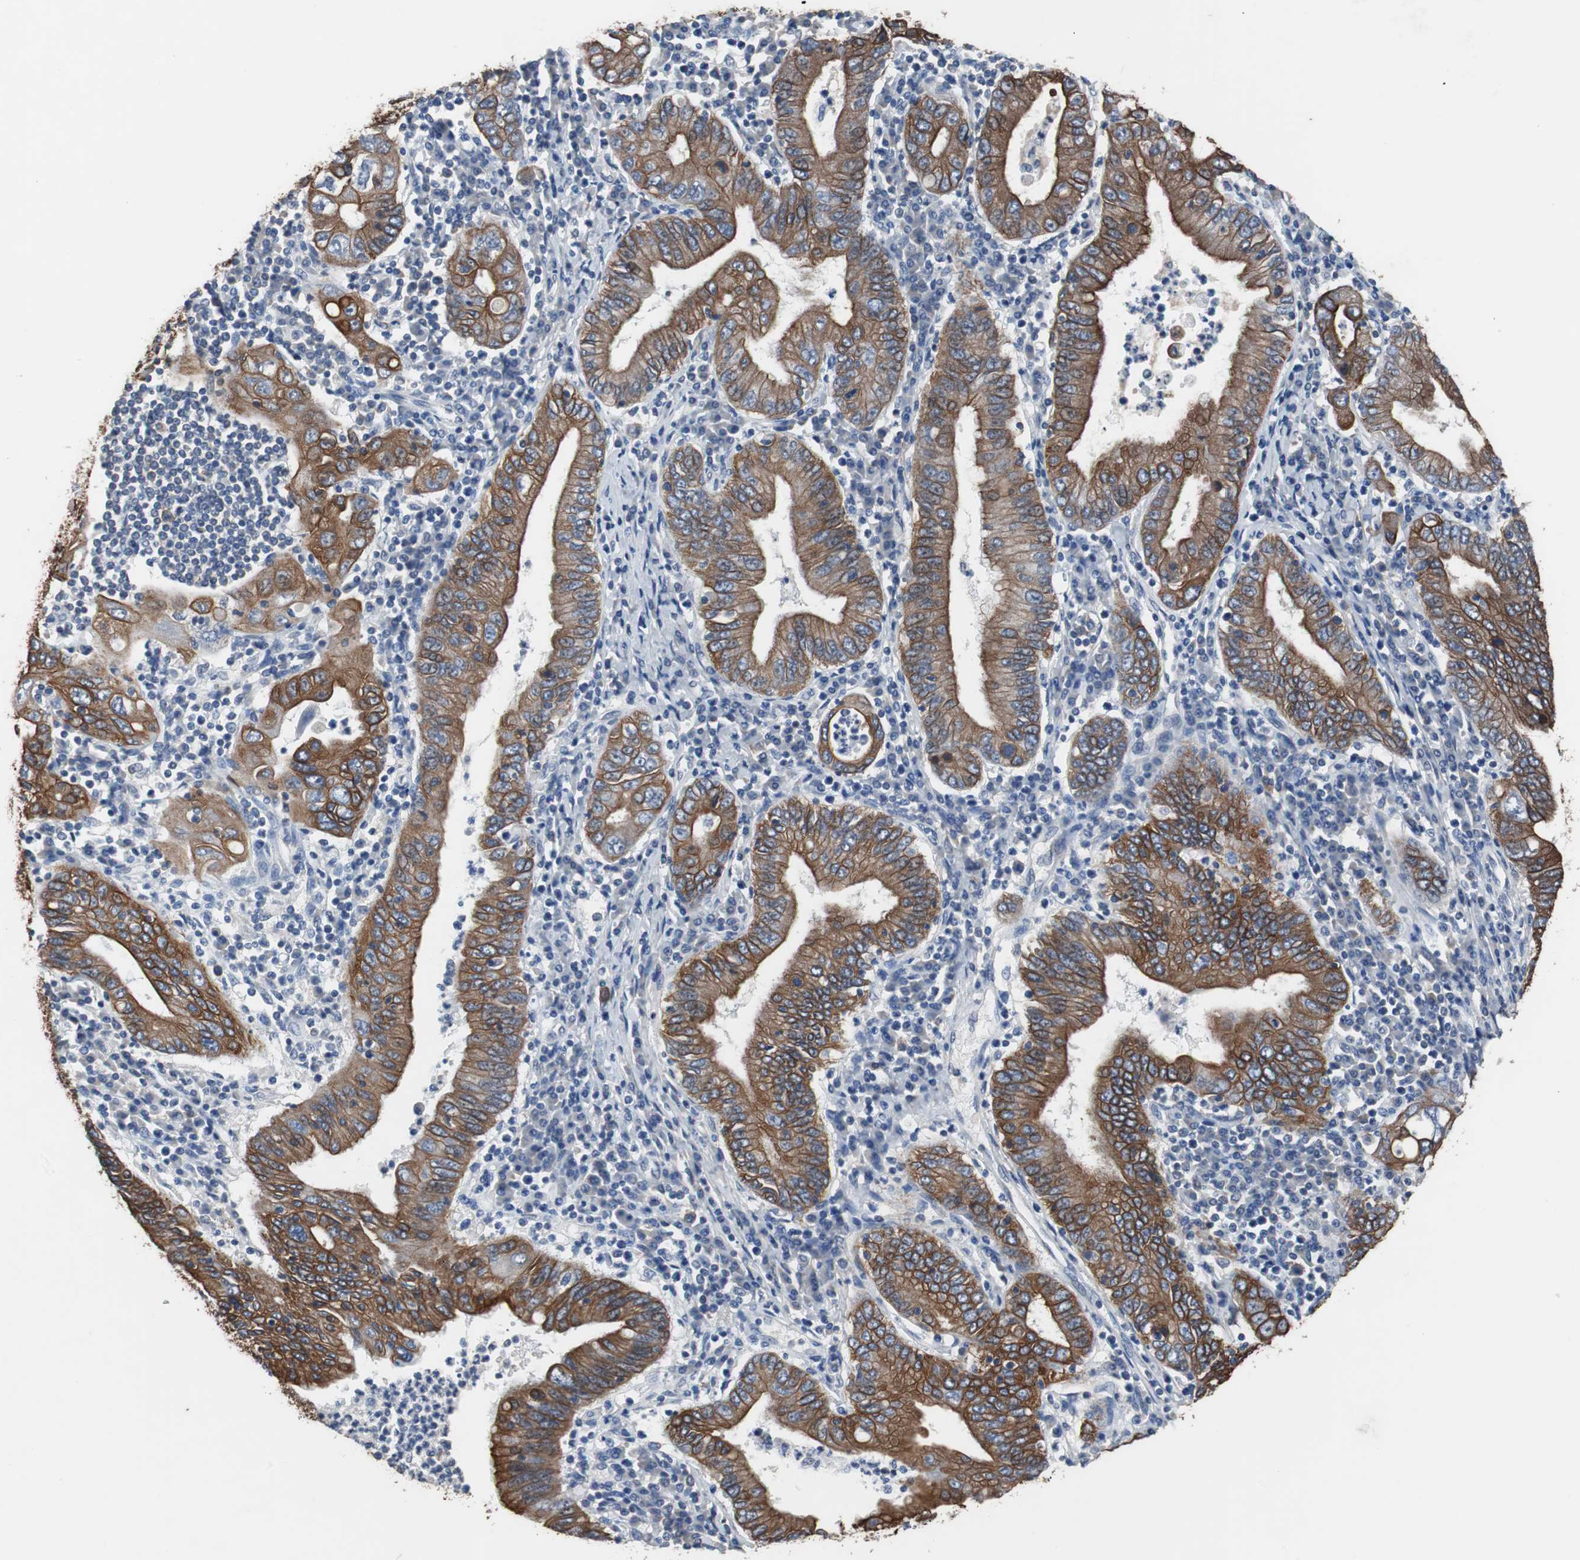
{"staining": {"intensity": "strong", "quantity": ">75%", "location": "cytoplasmic/membranous"}, "tissue": "stomach cancer", "cell_type": "Tumor cells", "image_type": "cancer", "snomed": [{"axis": "morphology", "description": "Normal tissue, NOS"}, {"axis": "morphology", "description": "Adenocarcinoma, NOS"}, {"axis": "topography", "description": "Esophagus"}, {"axis": "topography", "description": "Stomach, upper"}, {"axis": "topography", "description": "Peripheral nerve tissue"}], "caption": "Adenocarcinoma (stomach) stained with a brown dye exhibits strong cytoplasmic/membranous positive positivity in approximately >75% of tumor cells.", "gene": "USP10", "patient": {"sex": "male", "age": 62}}